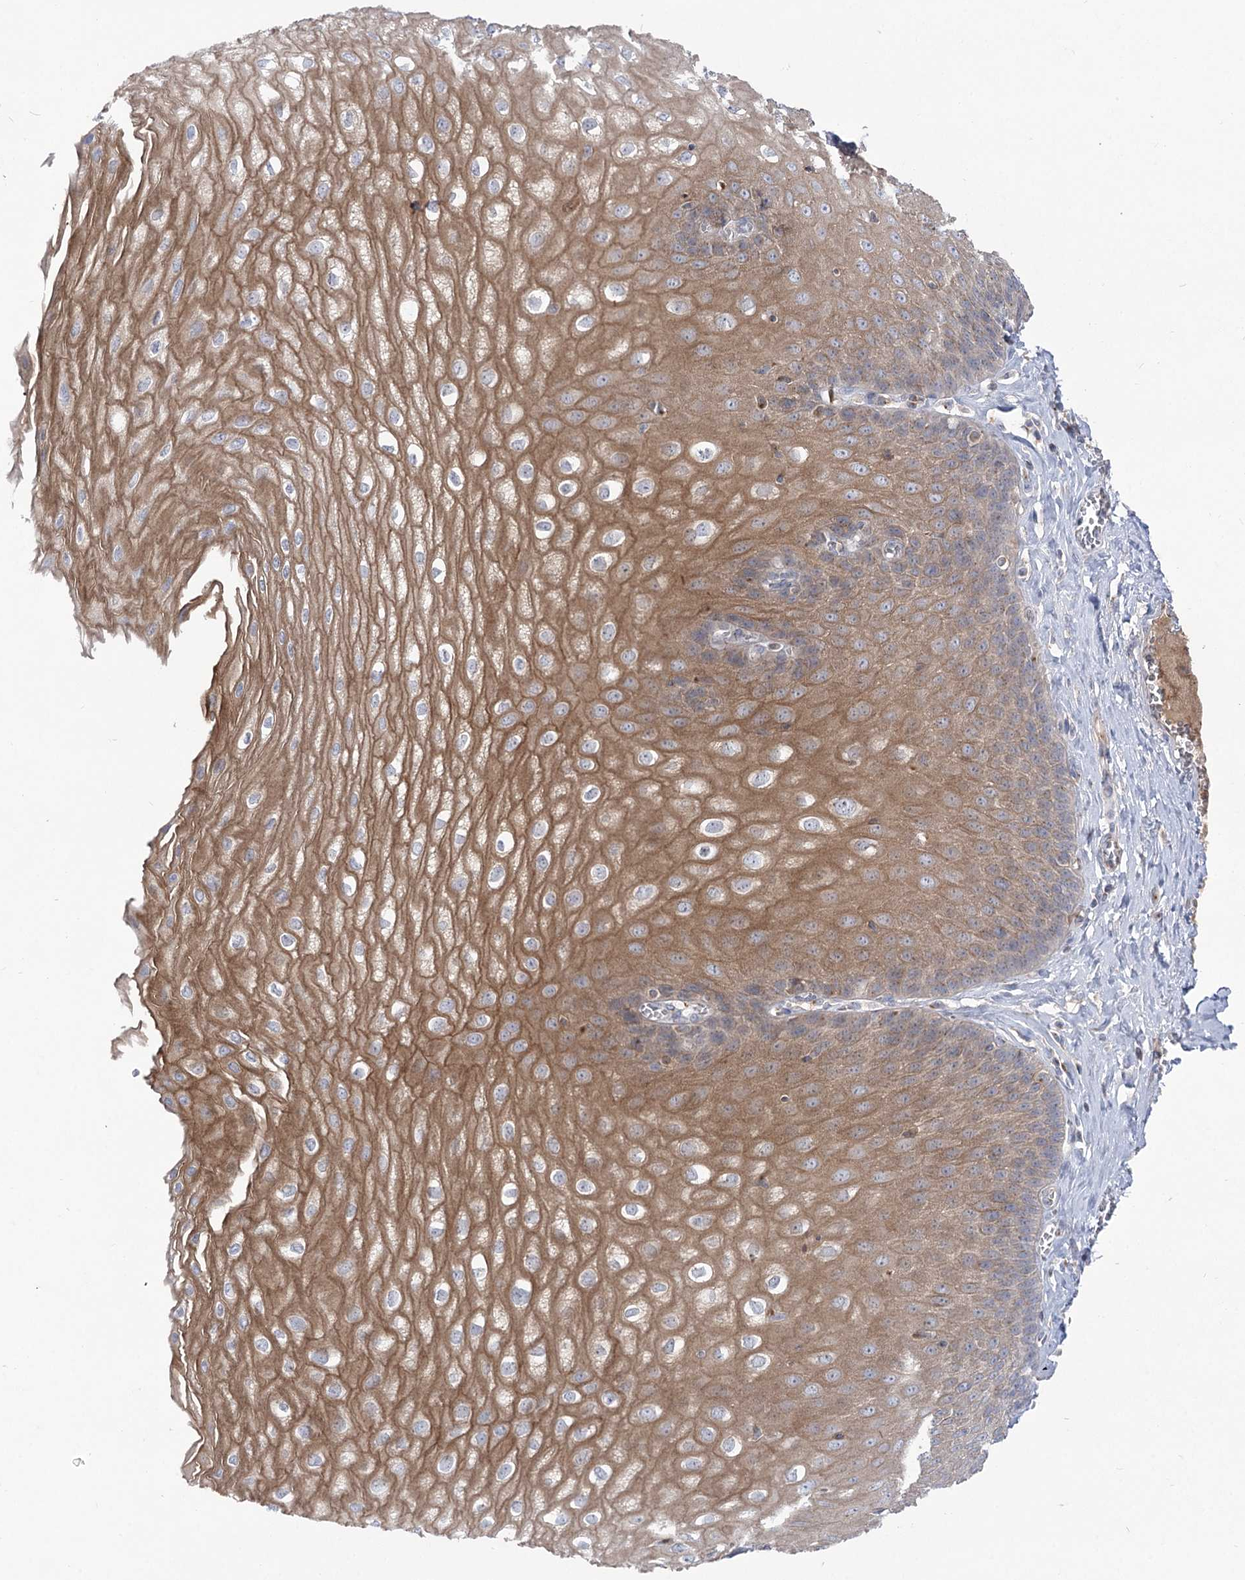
{"staining": {"intensity": "moderate", "quantity": ">75%", "location": "cytoplasmic/membranous"}, "tissue": "esophagus", "cell_type": "Squamous epithelial cells", "image_type": "normal", "snomed": [{"axis": "morphology", "description": "Normal tissue, NOS"}, {"axis": "topography", "description": "Esophagus"}], "caption": "A high-resolution micrograph shows immunohistochemistry staining of unremarkable esophagus, which displays moderate cytoplasmic/membranous expression in about >75% of squamous epithelial cells. (DAB IHC with brightfield microscopy, high magnification).", "gene": "GBF1", "patient": {"sex": "male", "age": 60}}